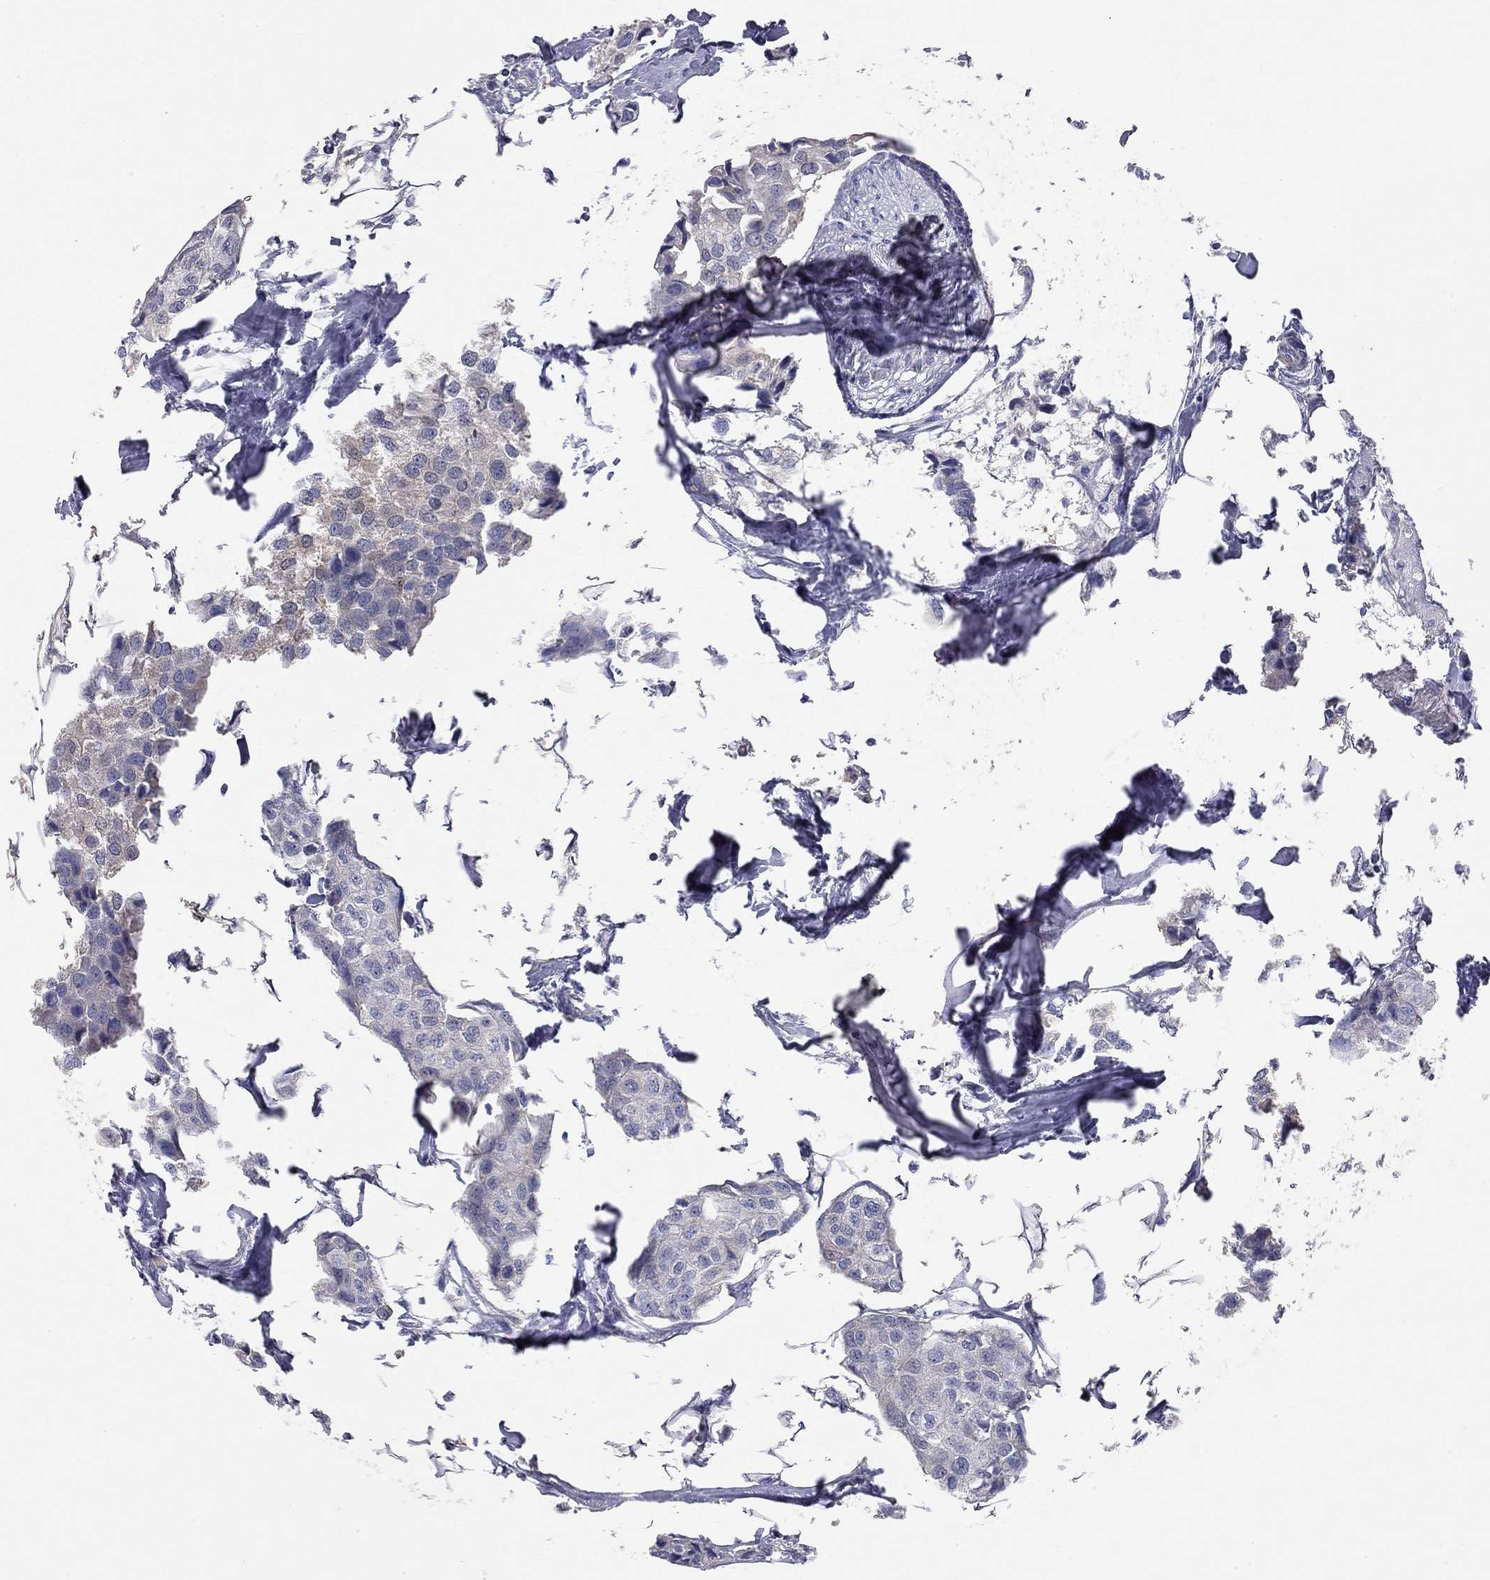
{"staining": {"intensity": "negative", "quantity": "none", "location": "none"}, "tissue": "breast cancer", "cell_type": "Tumor cells", "image_type": "cancer", "snomed": [{"axis": "morphology", "description": "Duct carcinoma"}, {"axis": "topography", "description": "Breast"}], "caption": "Breast cancer was stained to show a protein in brown. There is no significant expression in tumor cells. (DAB (3,3'-diaminobenzidine) immunohistochemistry (IHC) visualized using brightfield microscopy, high magnification).", "gene": "CFAP161", "patient": {"sex": "female", "age": 80}}